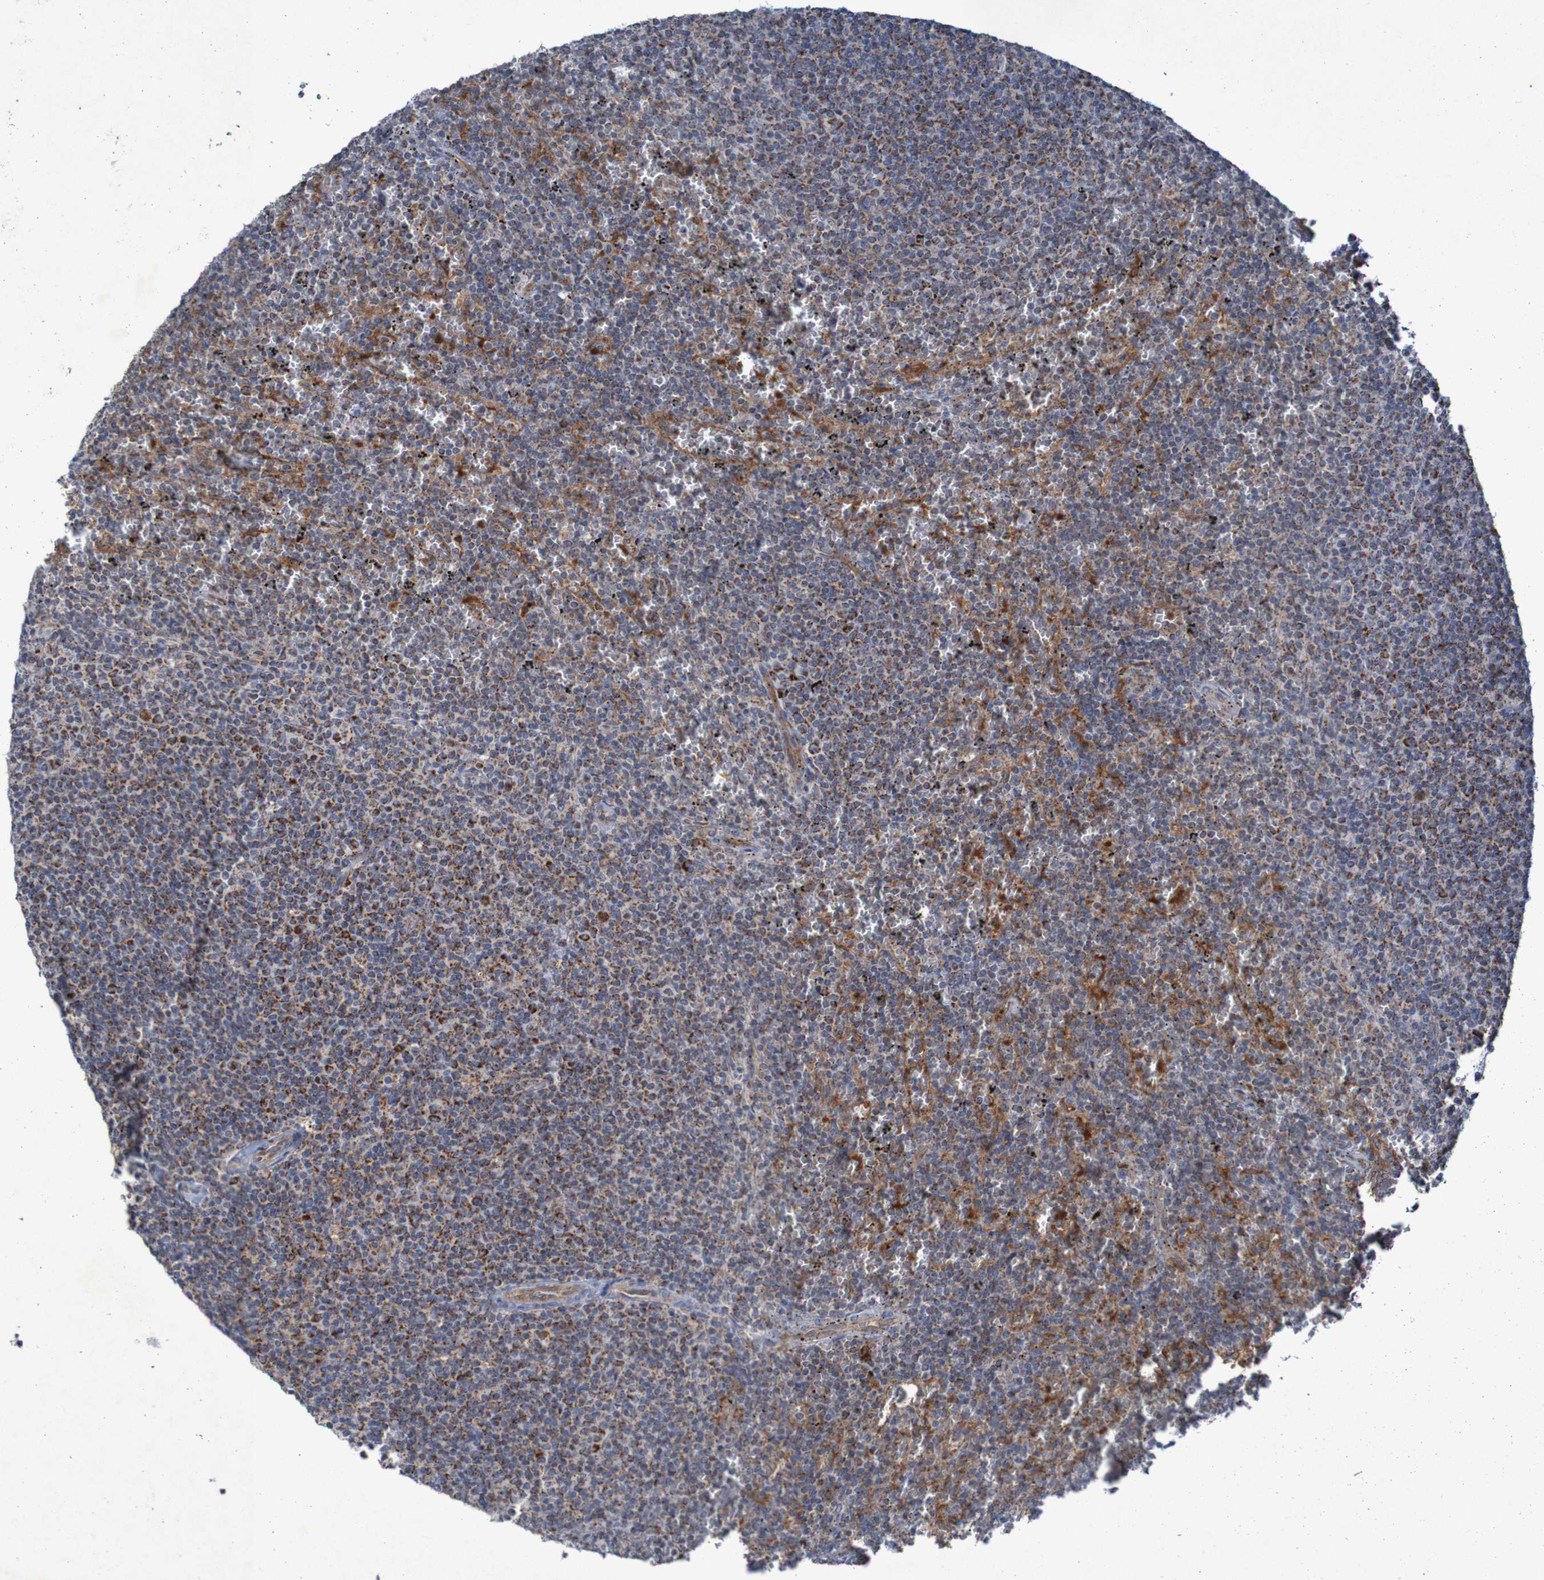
{"staining": {"intensity": "strong", "quantity": ">75%", "location": "cytoplasmic/membranous"}, "tissue": "lymphoma", "cell_type": "Tumor cells", "image_type": "cancer", "snomed": [{"axis": "morphology", "description": "Malignant lymphoma, non-Hodgkin's type, Low grade"}, {"axis": "topography", "description": "Spleen"}], "caption": "Immunohistochemical staining of human lymphoma shows high levels of strong cytoplasmic/membranous protein expression in approximately >75% of tumor cells.", "gene": "CCDC51", "patient": {"sex": "female", "age": 50}}